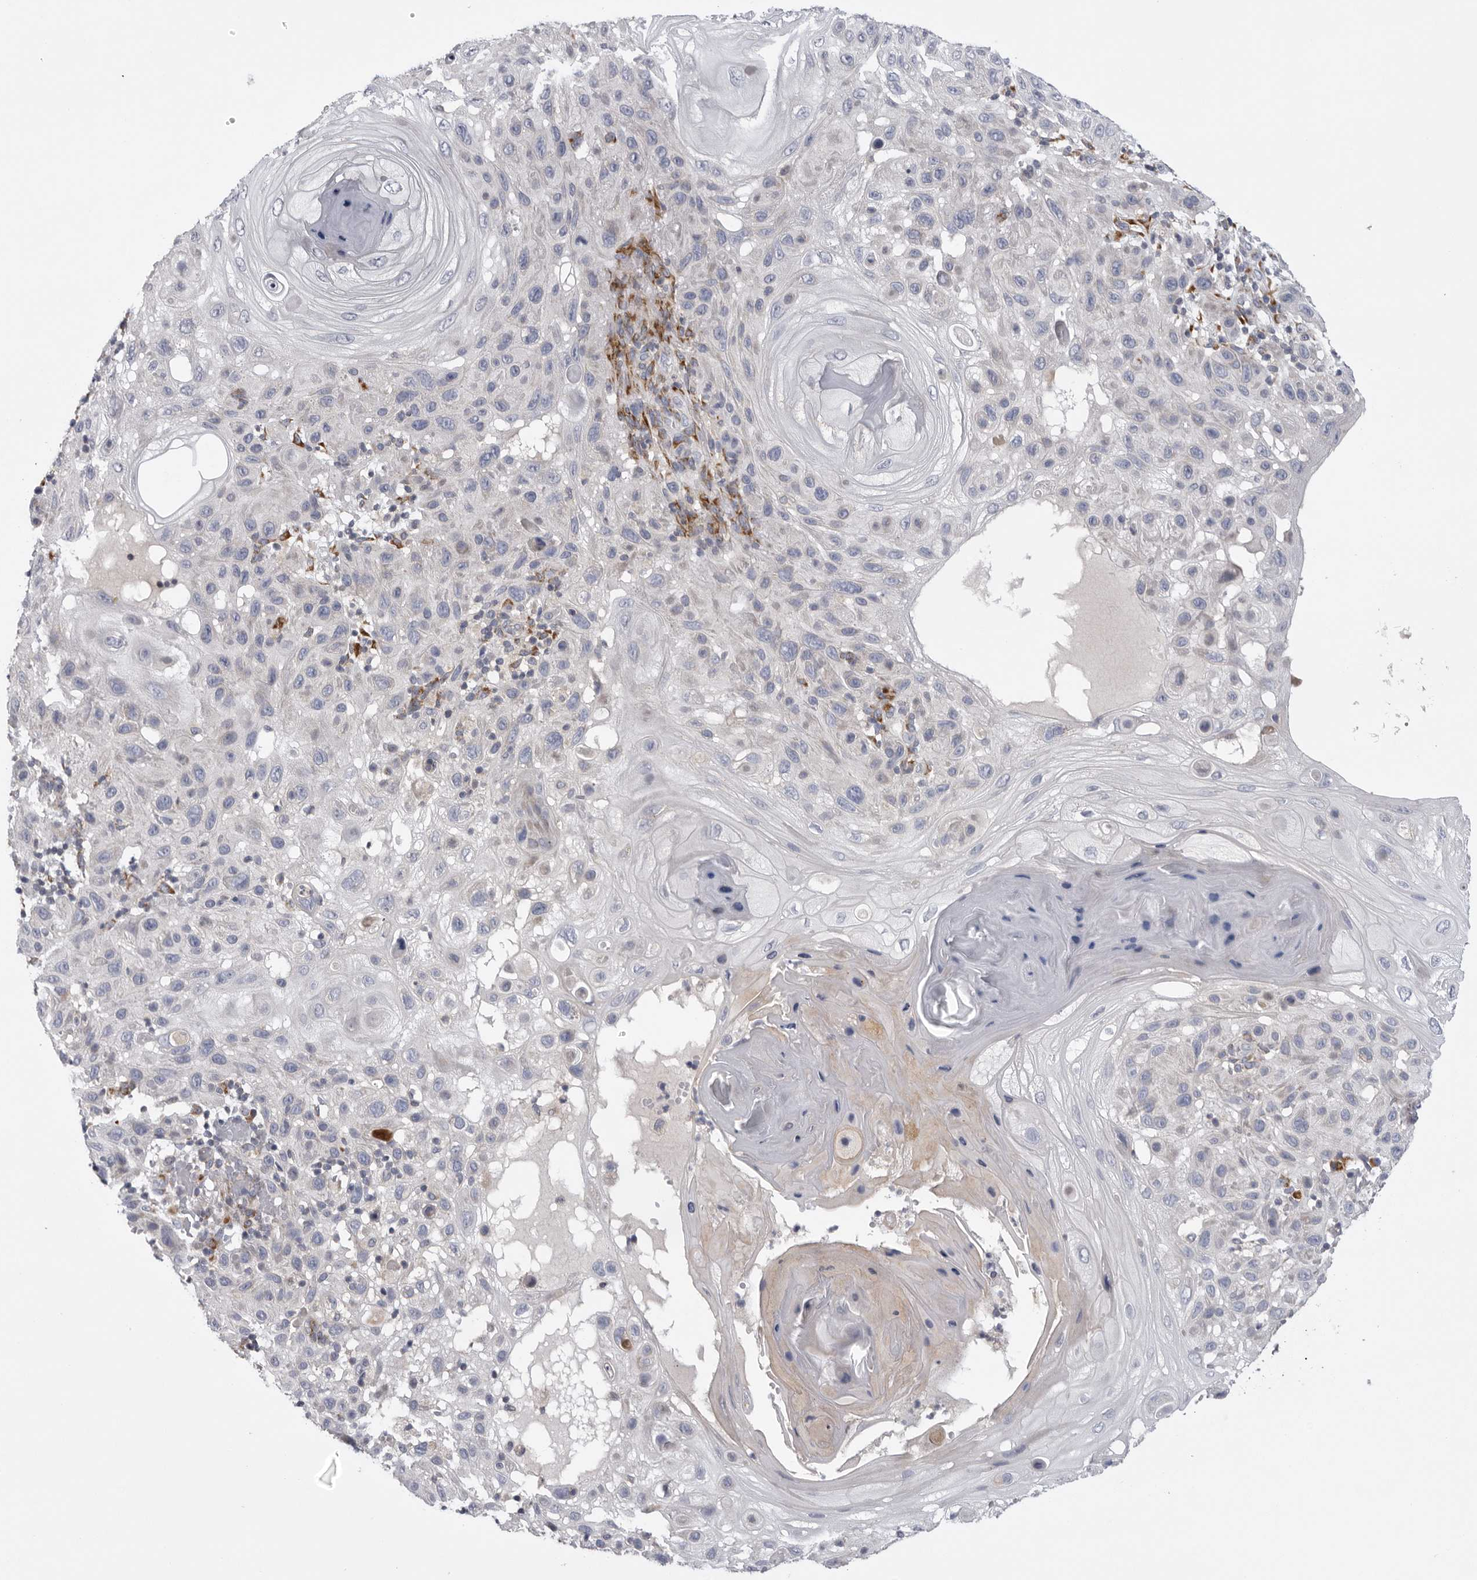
{"staining": {"intensity": "negative", "quantity": "none", "location": "none"}, "tissue": "skin cancer", "cell_type": "Tumor cells", "image_type": "cancer", "snomed": [{"axis": "morphology", "description": "Normal tissue, NOS"}, {"axis": "morphology", "description": "Squamous cell carcinoma, NOS"}, {"axis": "topography", "description": "Skin"}], "caption": "High magnification brightfield microscopy of skin cancer stained with DAB (brown) and counterstained with hematoxylin (blue): tumor cells show no significant expression.", "gene": "USP24", "patient": {"sex": "female", "age": 96}}